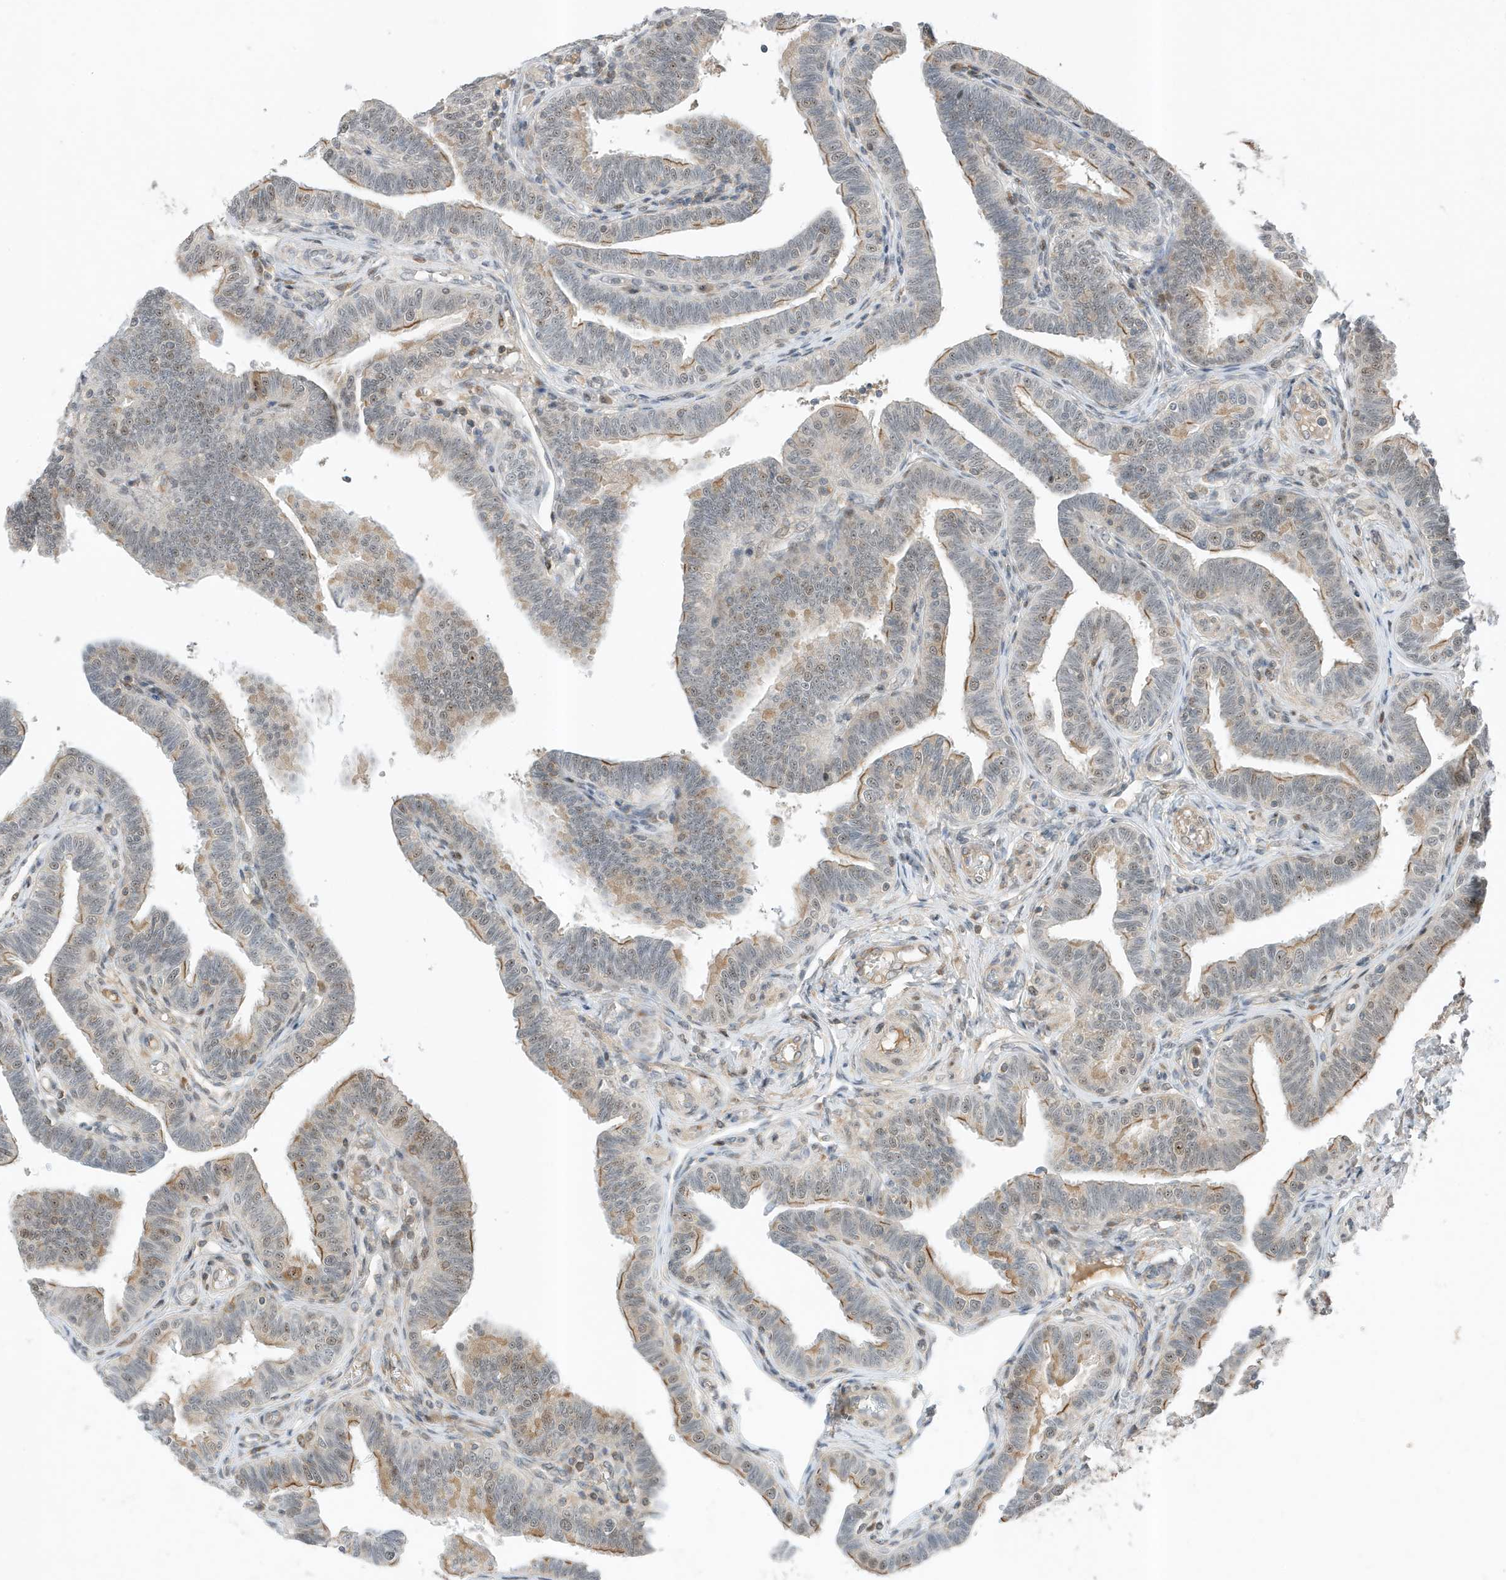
{"staining": {"intensity": "moderate", "quantity": "25%-75%", "location": "cytoplasmic/membranous"}, "tissue": "fallopian tube", "cell_type": "Glandular cells", "image_type": "normal", "snomed": [{"axis": "morphology", "description": "Normal tissue, NOS"}, {"axis": "topography", "description": "Fallopian tube"}], "caption": "IHC (DAB (3,3'-diaminobenzidine)) staining of normal human fallopian tube reveals moderate cytoplasmic/membranous protein positivity in about 25%-75% of glandular cells. (DAB (3,3'-diaminobenzidine) IHC with brightfield microscopy, high magnification).", "gene": "MAST3", "patient": {"sex": "female", "age": 39}}